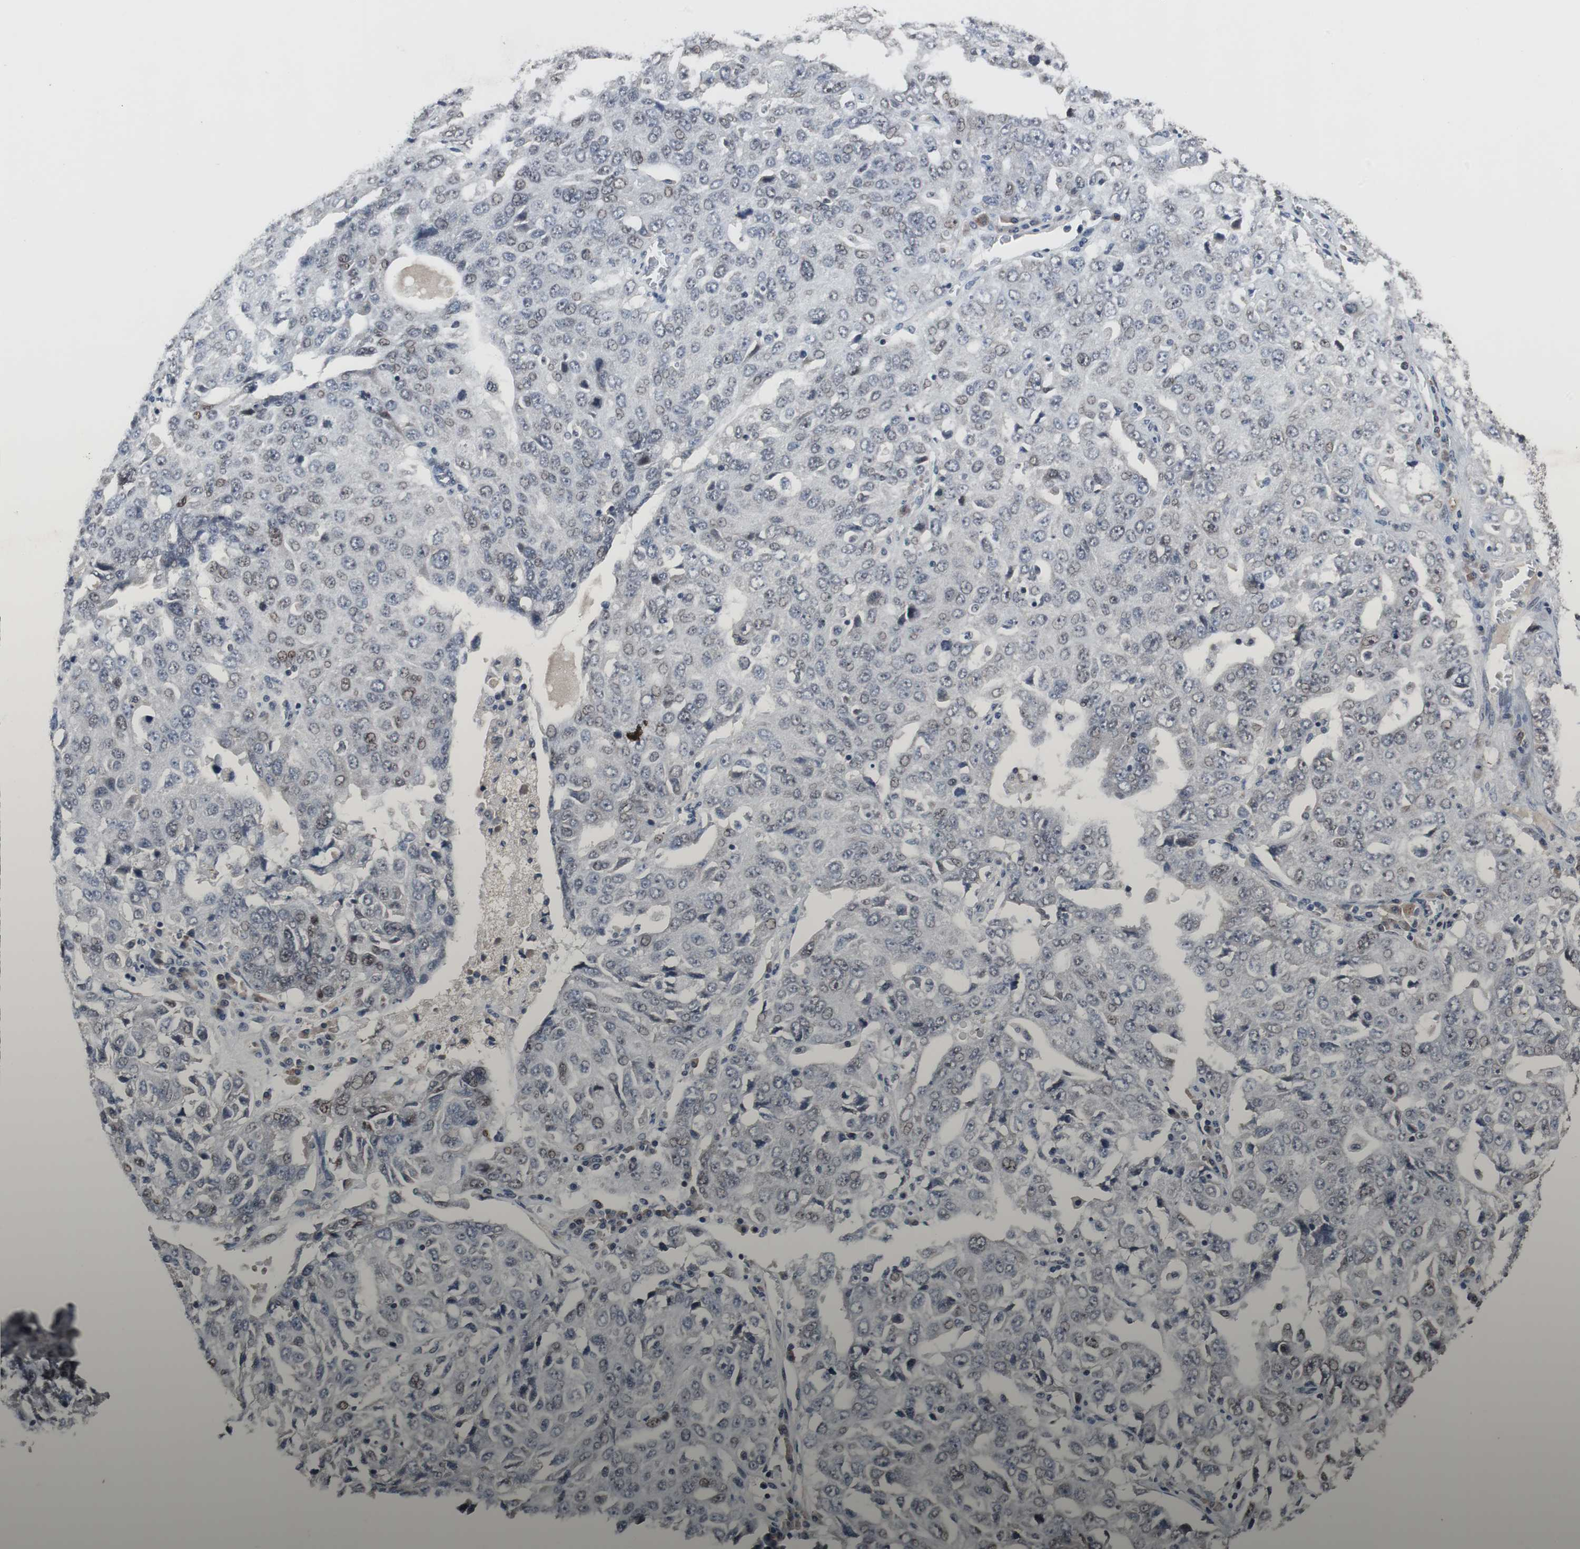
{"staining": {"intensity": "weak", "quantity": "<25%", "location": "nuclear"}, "tissue": "ovarian cancer", "cell_type": "Tumor cells", "image_type": "cancer", "snomed": [{"axis": "morphology", "description": "Carcinoma, endometroid"}, {"axis": "topography", "description": "Ovary"}], "caption": "The histopathology image exhibits no significant staining in tumor cells of endometroid carcinoma (ovarian).", "gene": "FOXP4", "patient": {"sex": "female", "age": 62}}